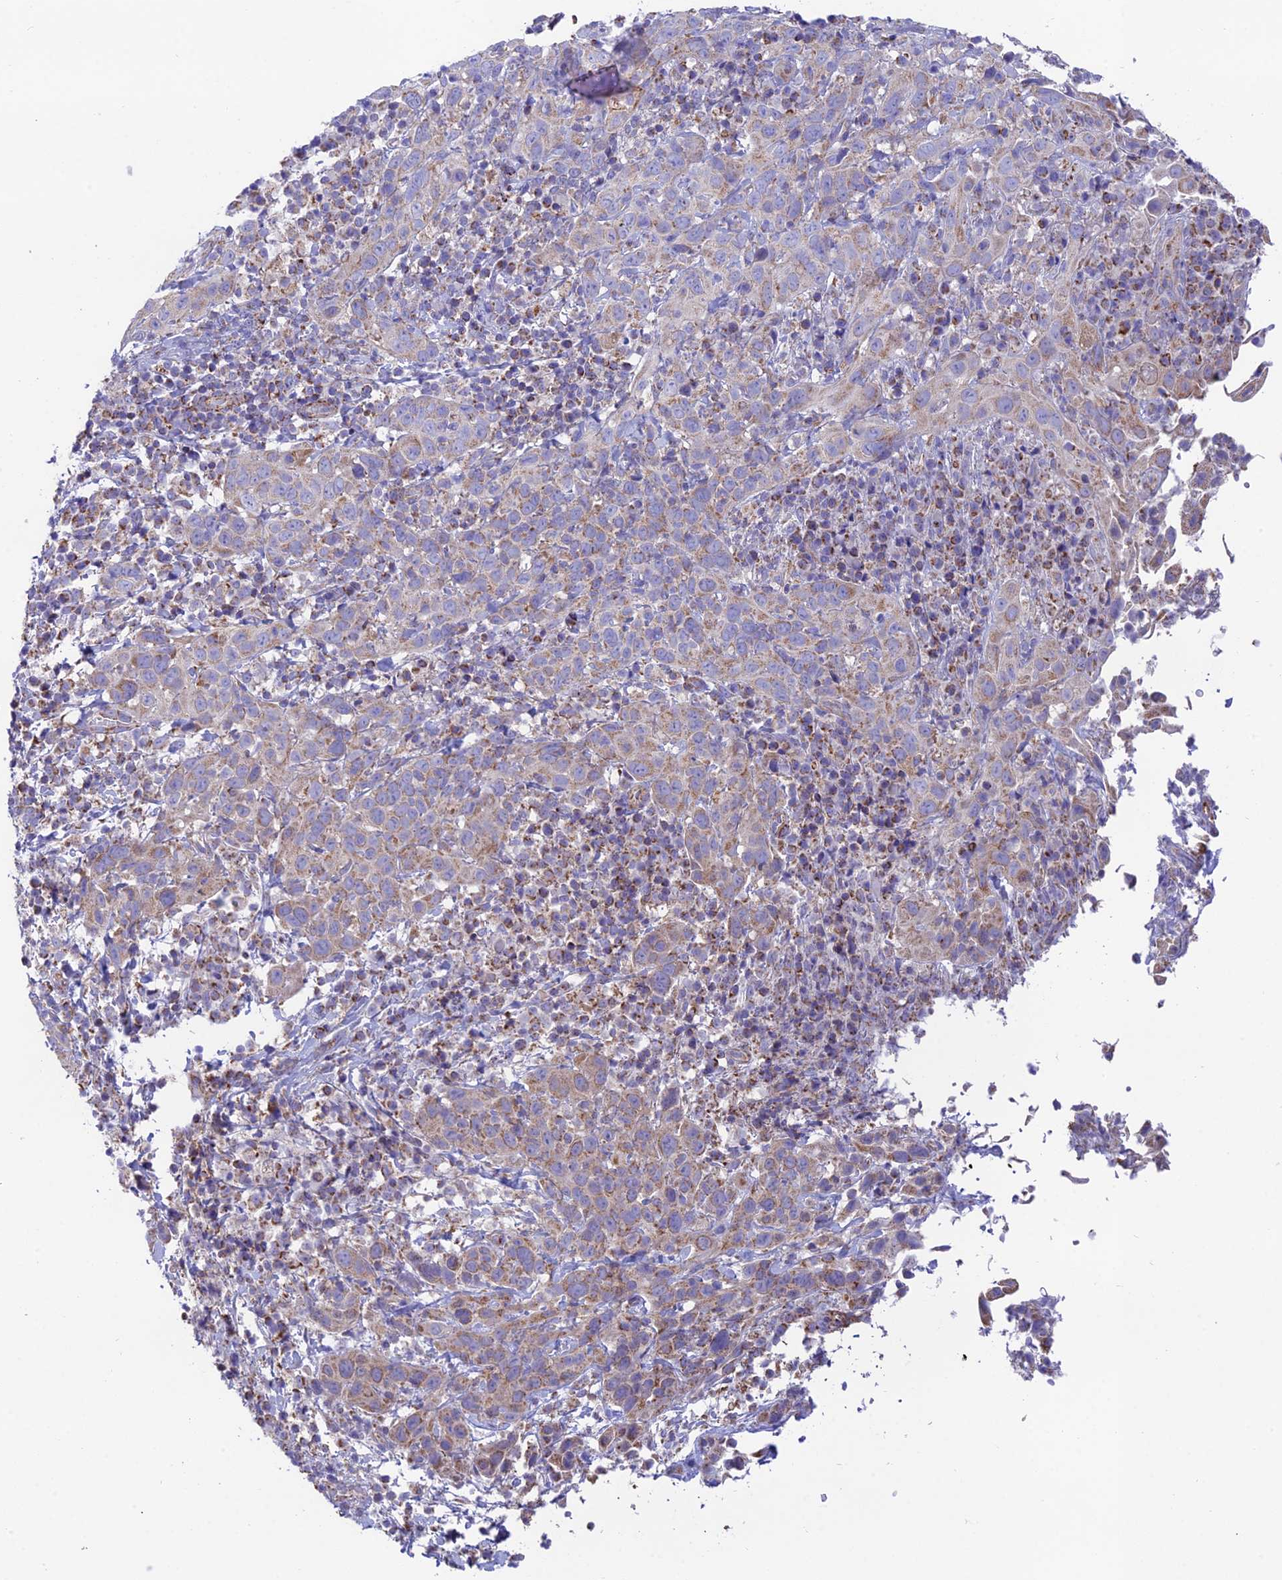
{"staining": {"intensity": "moderate", "quantity": "25%-75%", "location": "cytoplasmic/membranous"}, "tissue": "cervical cancer", "cell_type": "Tumor cells", "image_type": "cancer", "snomed": [{"axis": "morphology", "description": "Squamous cell carcinoma, NOS"}, {"axis": "topography", "description": "Cervix"}], "caption": "Immunohistochemical staining of human squamous cell carcinoma (cervical) demonstrates moderate cytoplasmic/membranous protein staining in approximately 25%-75% of tumor cells.", "gene": "HSDL2", "patient": {"sex": "female", "age": 46}}